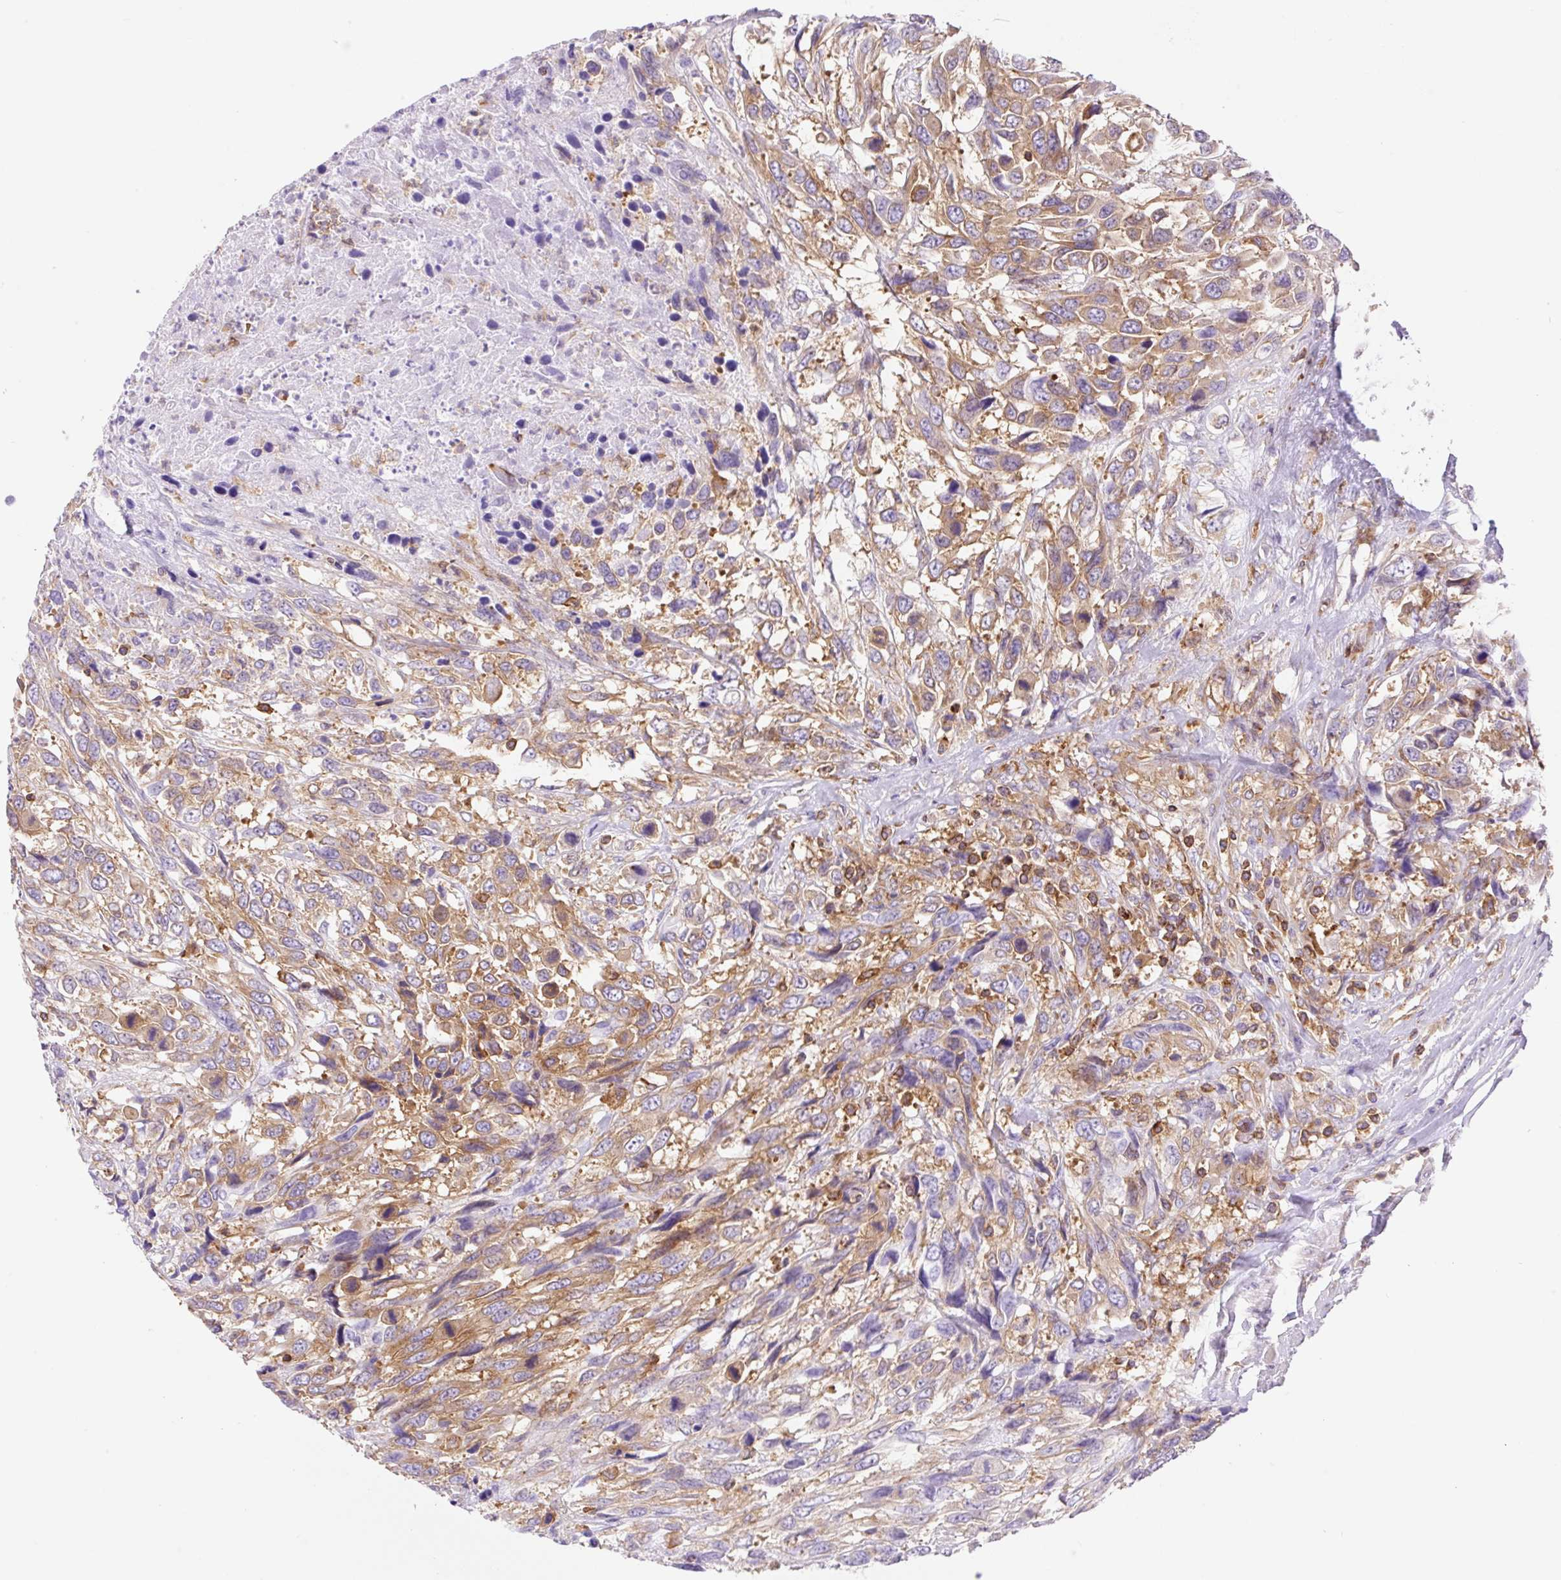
{"staining": {"intensity": "moderate", "quantity": ">75%", "location": "cytoplasmic/membranous"}, "tissue": "urothelial cancer", "cell_type": "Tumor cells", "image_type": "cancer", "snomed": [{"axis": "morphology", "description": "Urothelial carcinoma, High grade"}, {"axis": "topography", "description": "Urinary bladder"}], "caption": "Urothelial cancer stained for a protein shows moderate cytoplasmic/membranous positivity in tumor cells.", "gene": "DNM2", "patient": {"sex": "female", "age": 70}}